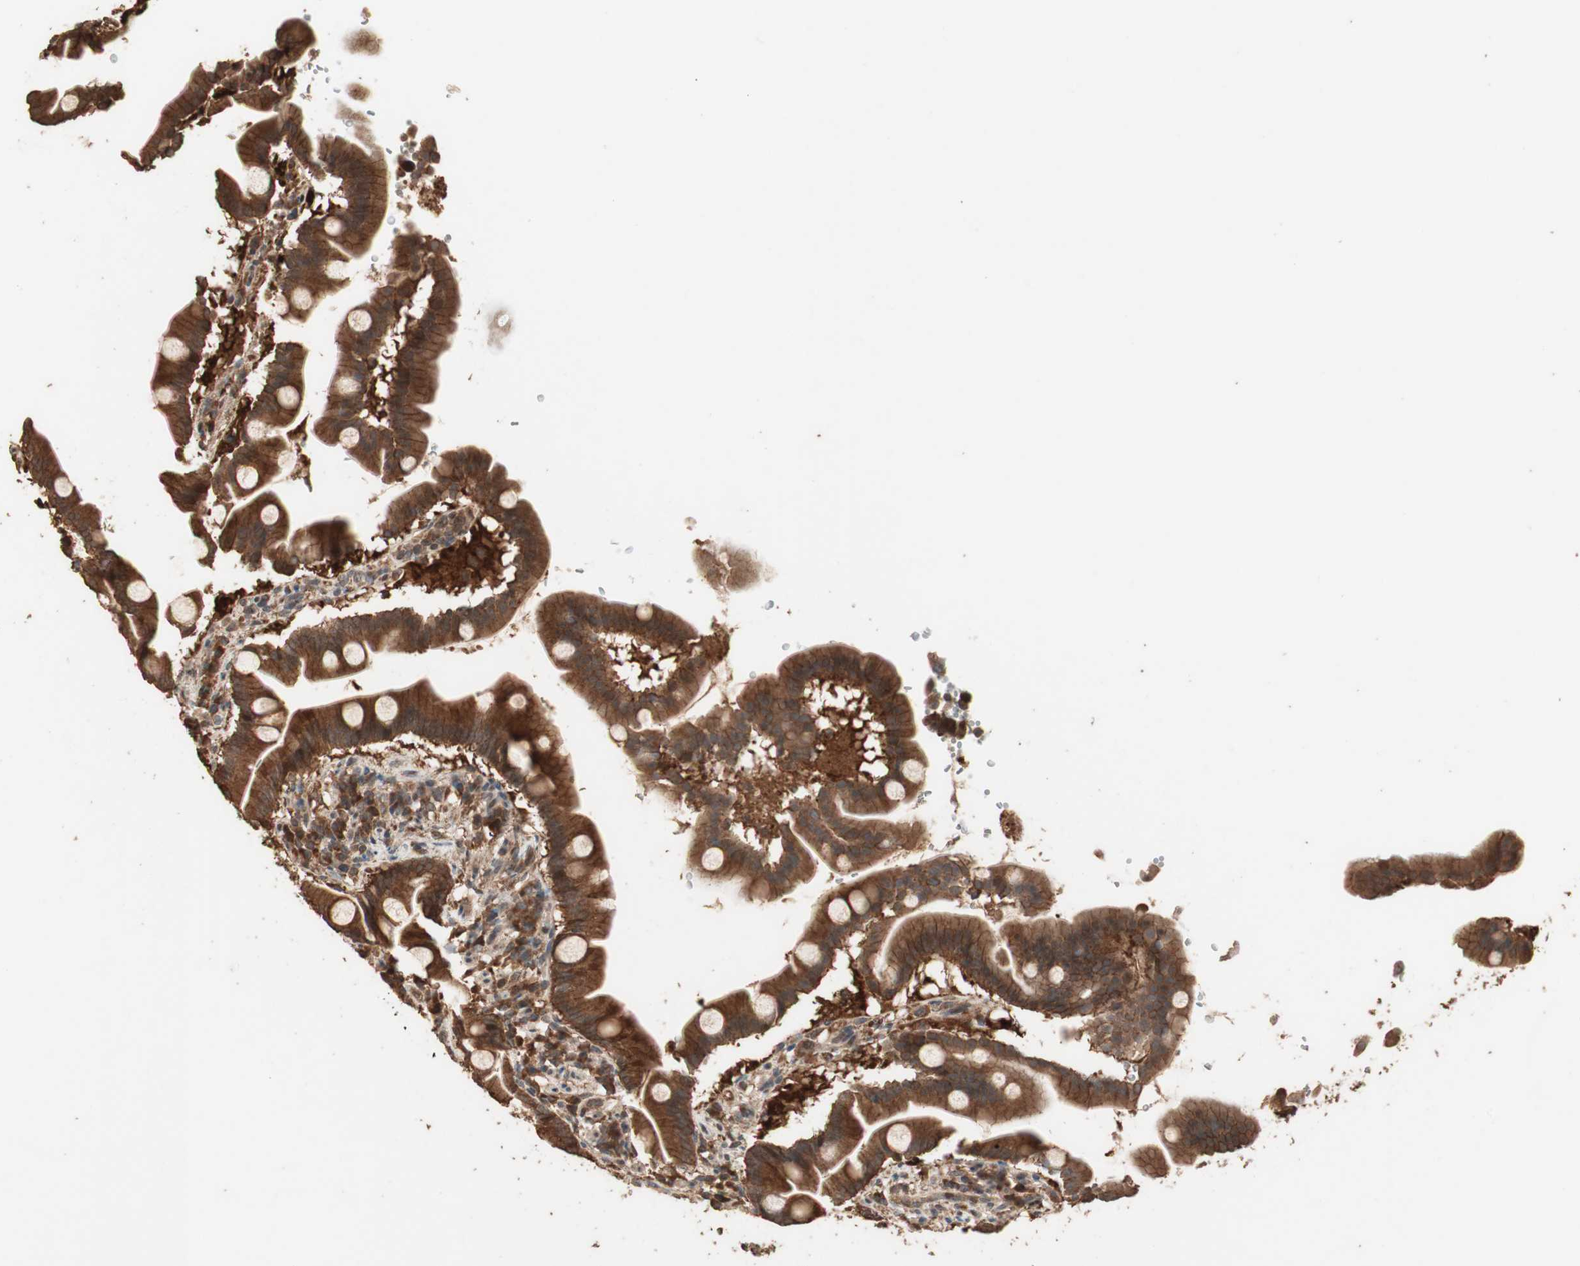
{"staining": {"intensity": "strong", "quantity": ">75%", "location": "cytoplasmic/membranous"}, "tissue": "duodenum", "cell_type": "Glandular cells", "image_type": "normal", "snomed": [{"axis": "morphology", "description": "Normal tissue, NOS"}, {"axis": "topography", "description": "Duodenum"}], "caption": "Immunohistochemical staining of benign duodenum reveals strong cytoplasmic/membranous protein staining in approximately >75% of glandular cells. (Stains: DAB in brown, nuclei in blue, Microscopy: brightfield microscopy at high magnification).", "gene": "USP20", "patient": {"sex": "male", "age": 50}}